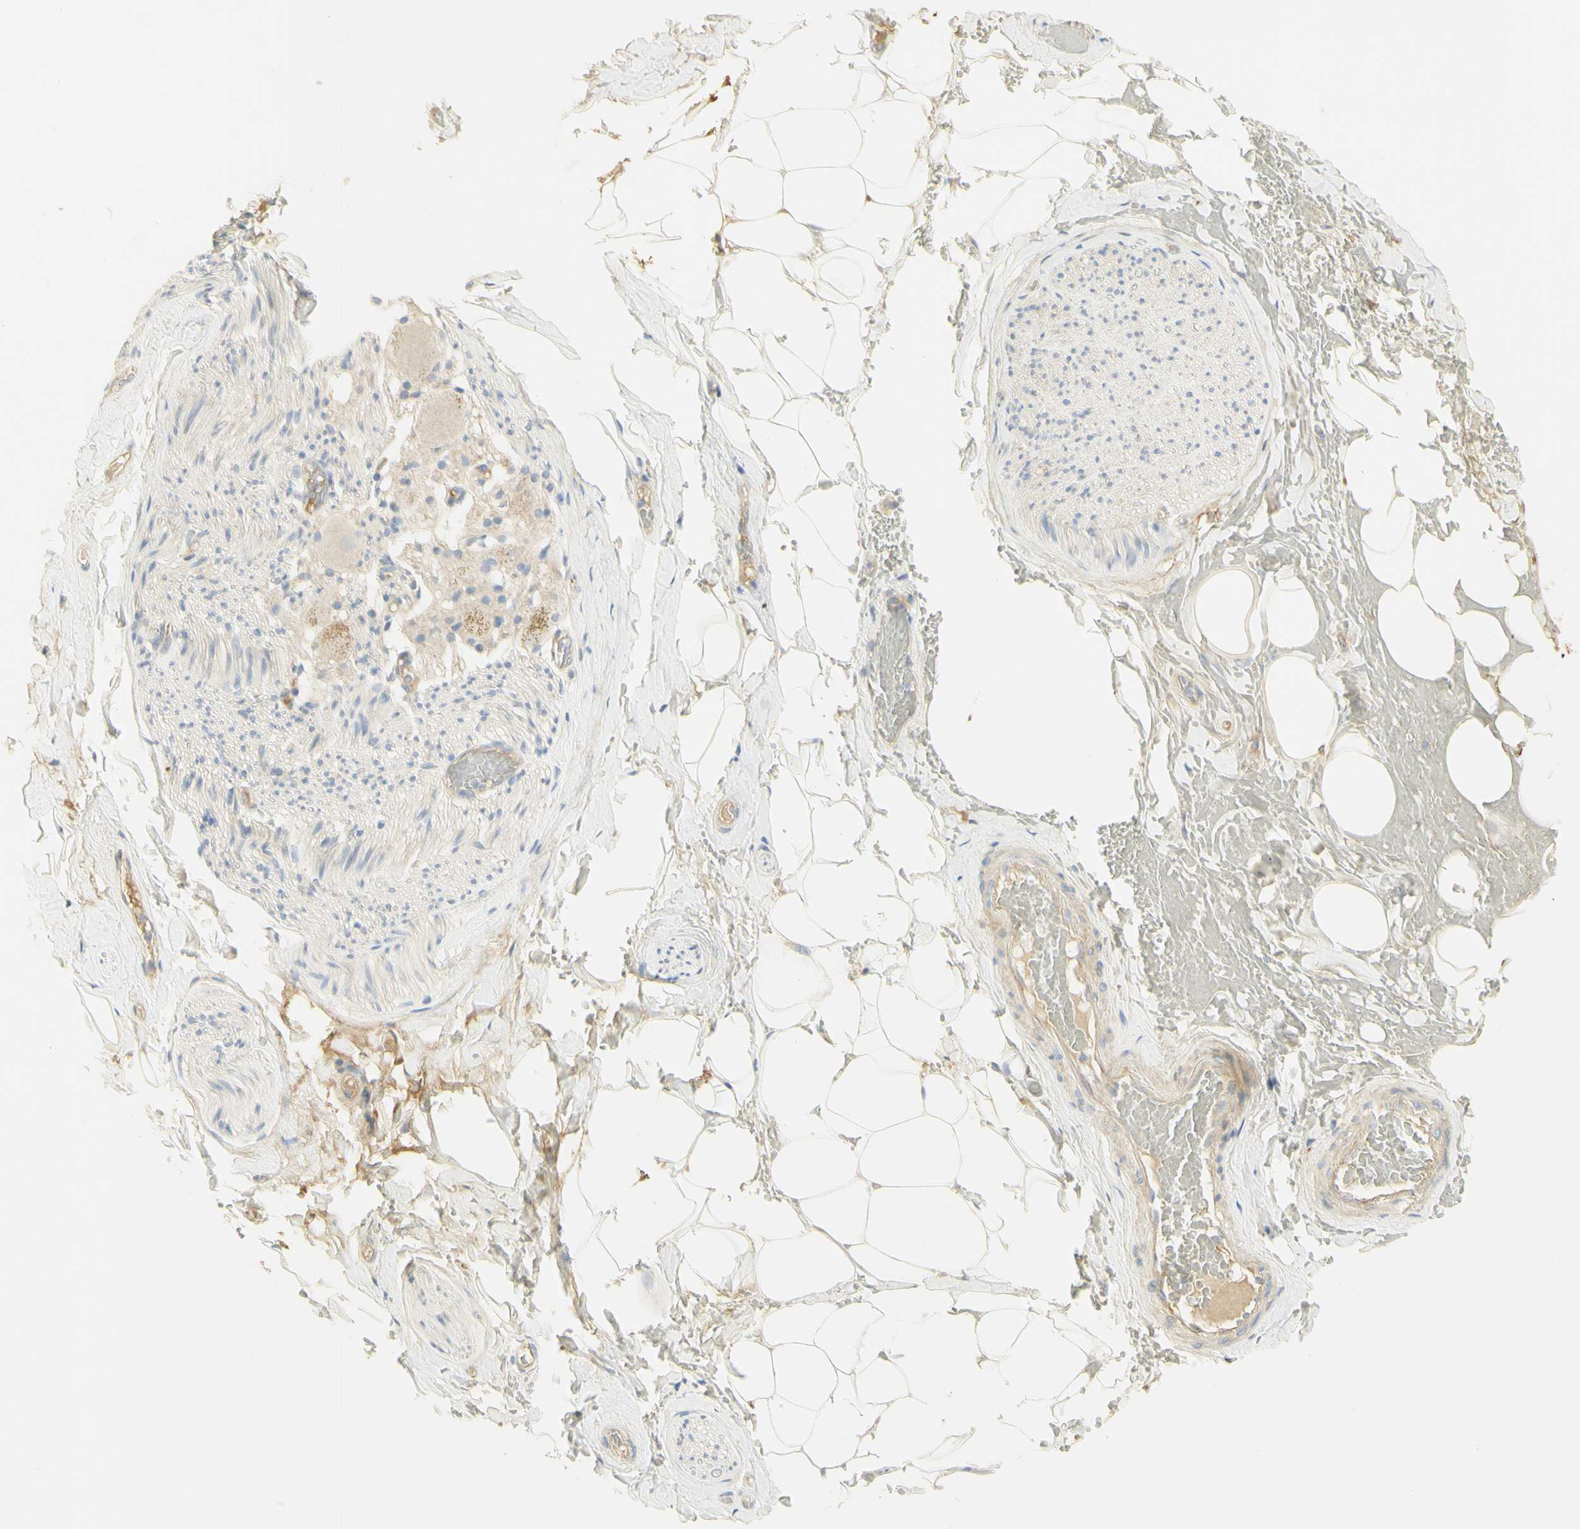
{"staining": {"intensity": "weak", "quantity": "25%-75%", "location": "cytoplasmic/membranous"}, "tissue": "adipose tissue", "cell_type": "Adipocytes", "image_type": "normal", "snomed": [{"axis": "morphology", "description": "Normal tissue, NOS"}, {"axis": "topography", "description": "Peripheral nerve tissue"}], "caption": "A photomicrograph of human adipose tissue stained for a protein displays weak cytoplasmic/membranous brown staining in adipocytes. The protein is stained brown, and the nuclei are stained in blue (DAB IHC with brightfield microscopy, high magnification).", "gene": "KIF11", "patient": {"sex": "male", "age": 70}}